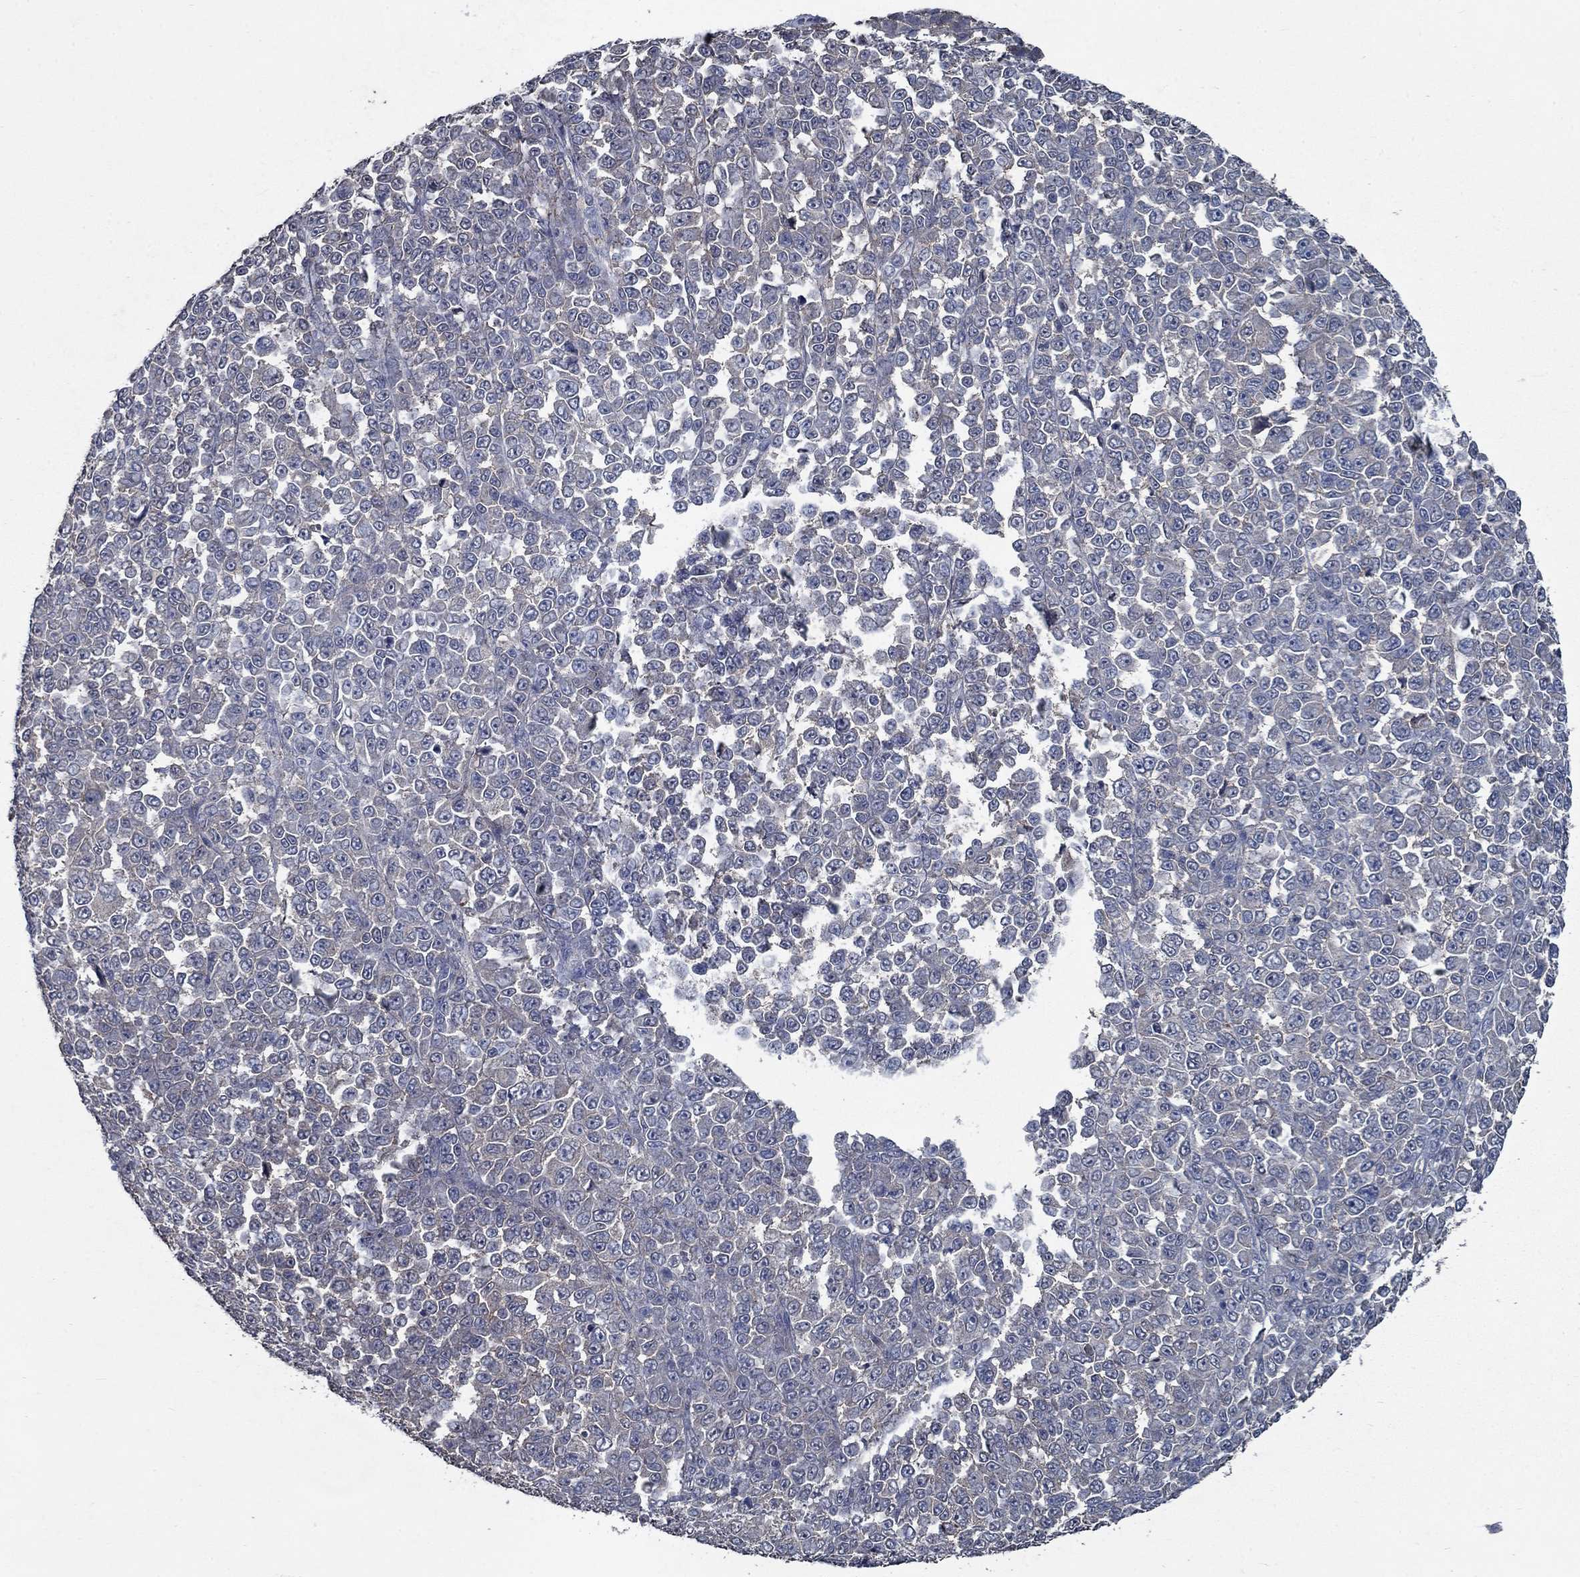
{"staining": {"intensity": "negative", "quantity": "none", "location": "none"}, "tissue": "melanoma", "cell_type": "Tumor cells", "image_type": "cancer", "snomed": [{"axis": "morphology", "description": "Malignant melanoma, NOS"}, {"axis": "topography", "description": "Skin"}], "caption": "Immunohistochemistry micrograph of malignant melanoma stained for a protein (brown), which reveals no expression in tumor cells.", "gene": "SLC44A1", "patient": {"sex": "female", "age": 95}}